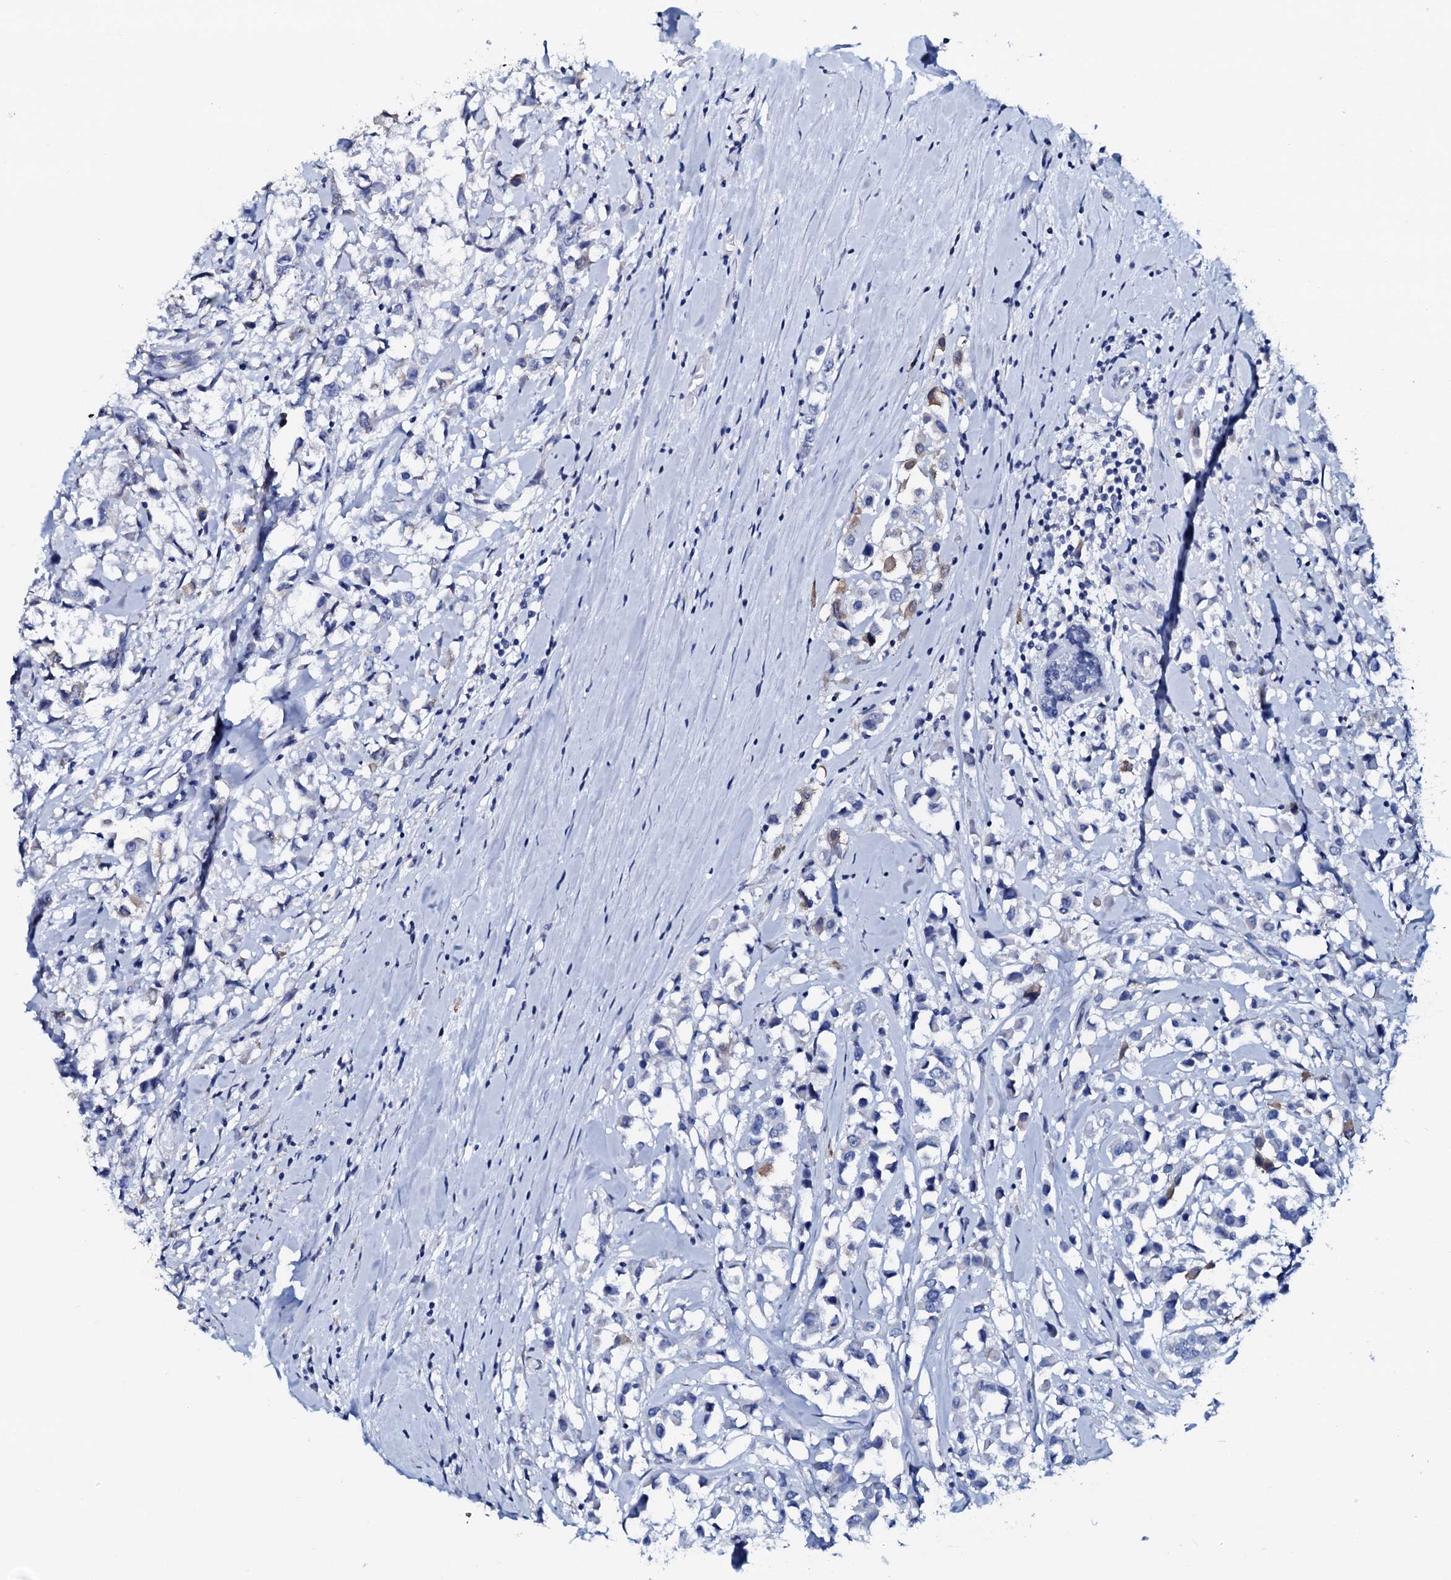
{"staining": {"intensity": "negative", "quantity": "none", "location": "none"}, "tissue": "breast cancer", "cell_type": "Tumor cells", "image_type": "cancer", "snomed": [{"axis": "morphology", "description": "Duct carcinoma"}, {"axis": "topography", "description": "Breast"}], "caption": "IHC histopathology image of neoplastic tissue: breast cancer (infiltrating ductal carcinoma) stained with DAB reveals no significant protein positivity in tumor cells.", "gene": "AMER2", "patient": {"sex": "female", "age": 61}}